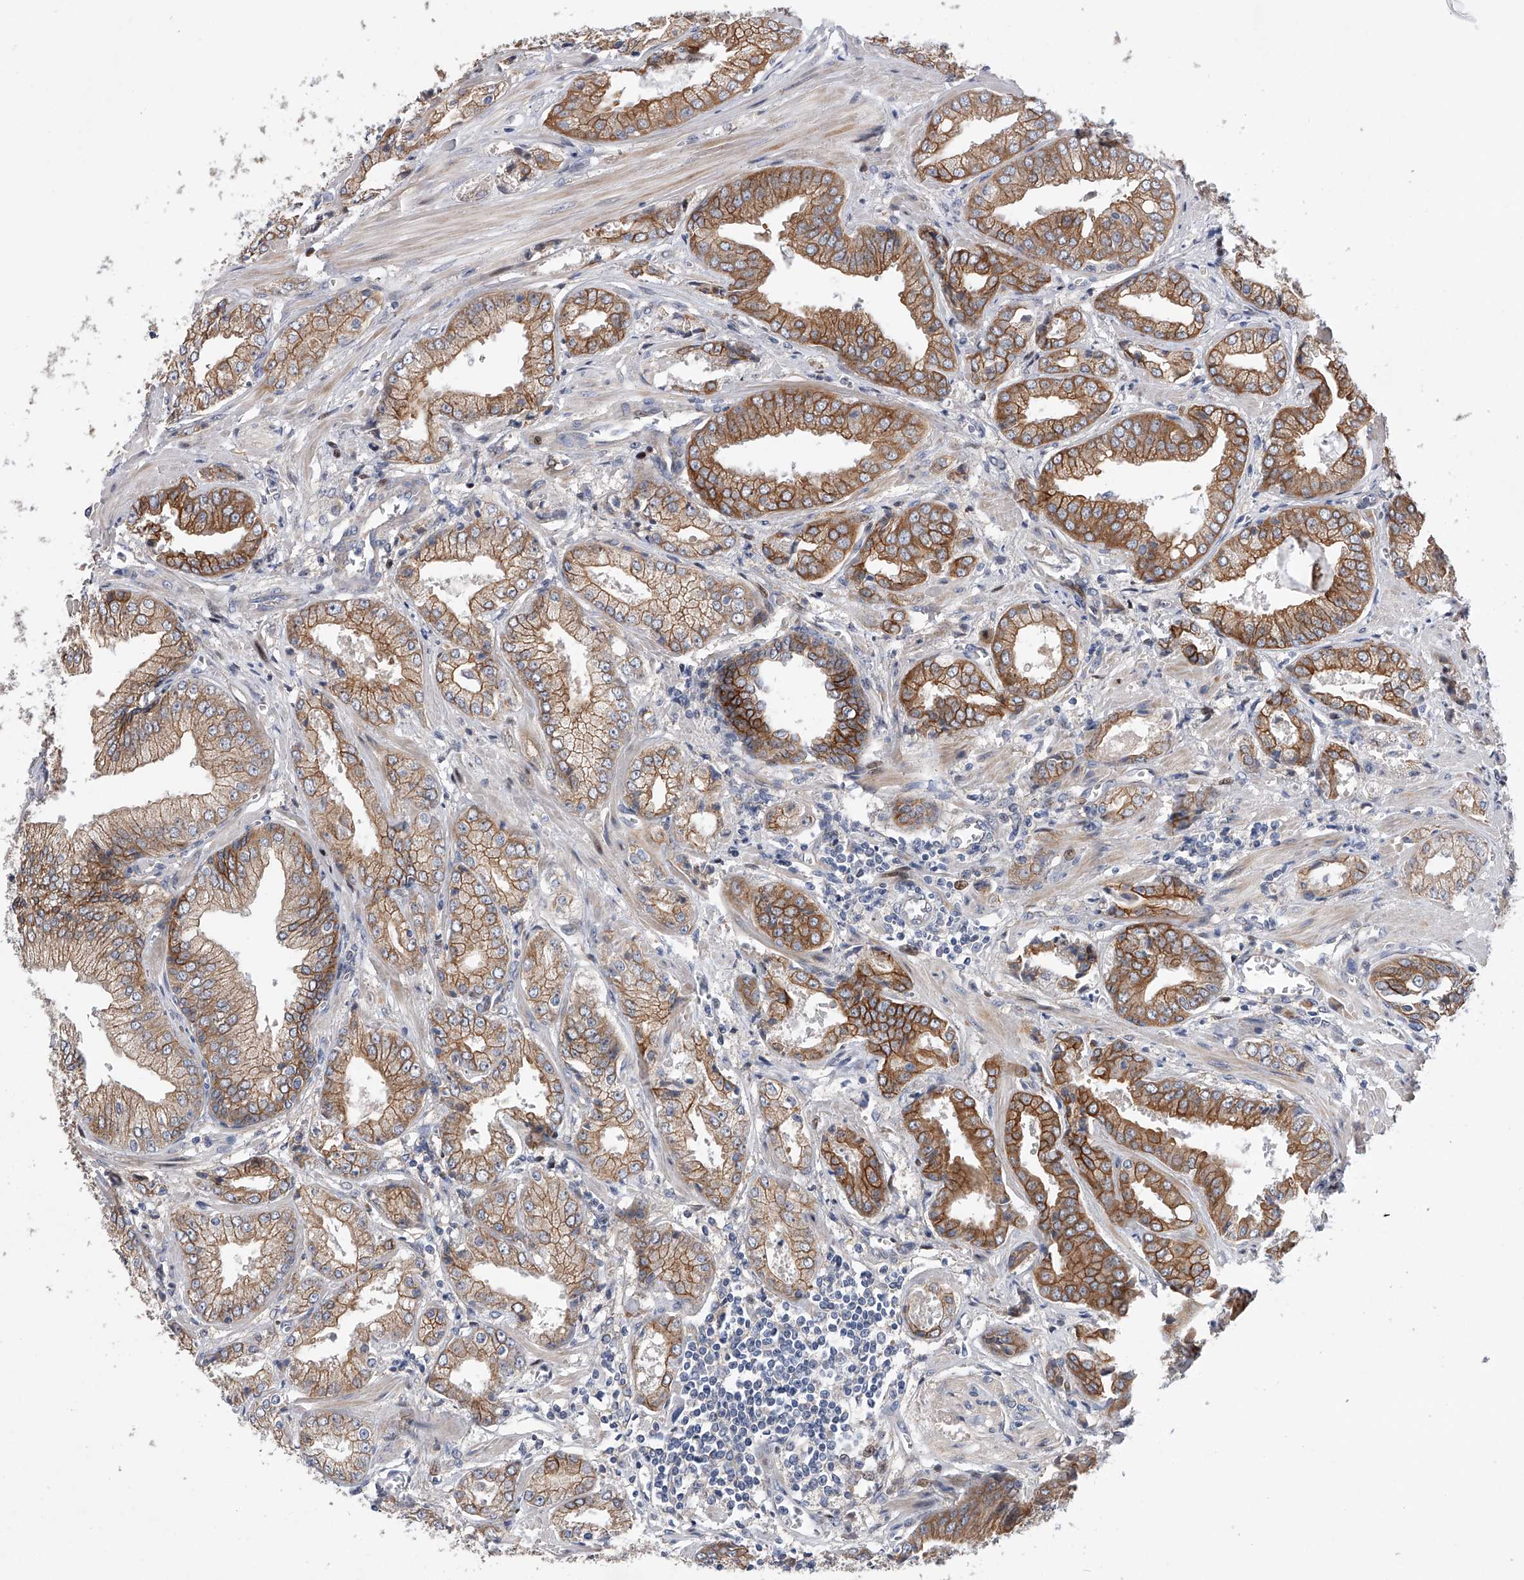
{"staining": {"intensity": "strong", "quantity": "<25%", "location": "cytoplasmic/membranous"}, "tissue": "prostate cancer", "cell_type": "Tumor cells", "image_type": "cancer", "snomed": [{"axis": "morphology", "description": "Adenocarcinoma, Low grade"}, {"axis": "topography", "description": "Prostate"}], "caption": "An image of prostate cancer (adenocarcinoma (low-grade)) stained for a protein reveals strong cytoplasmic/membranous brown staining in tumor cells.", "gene": "CDH12", "patient": {"sex": "male", "age": 67}}